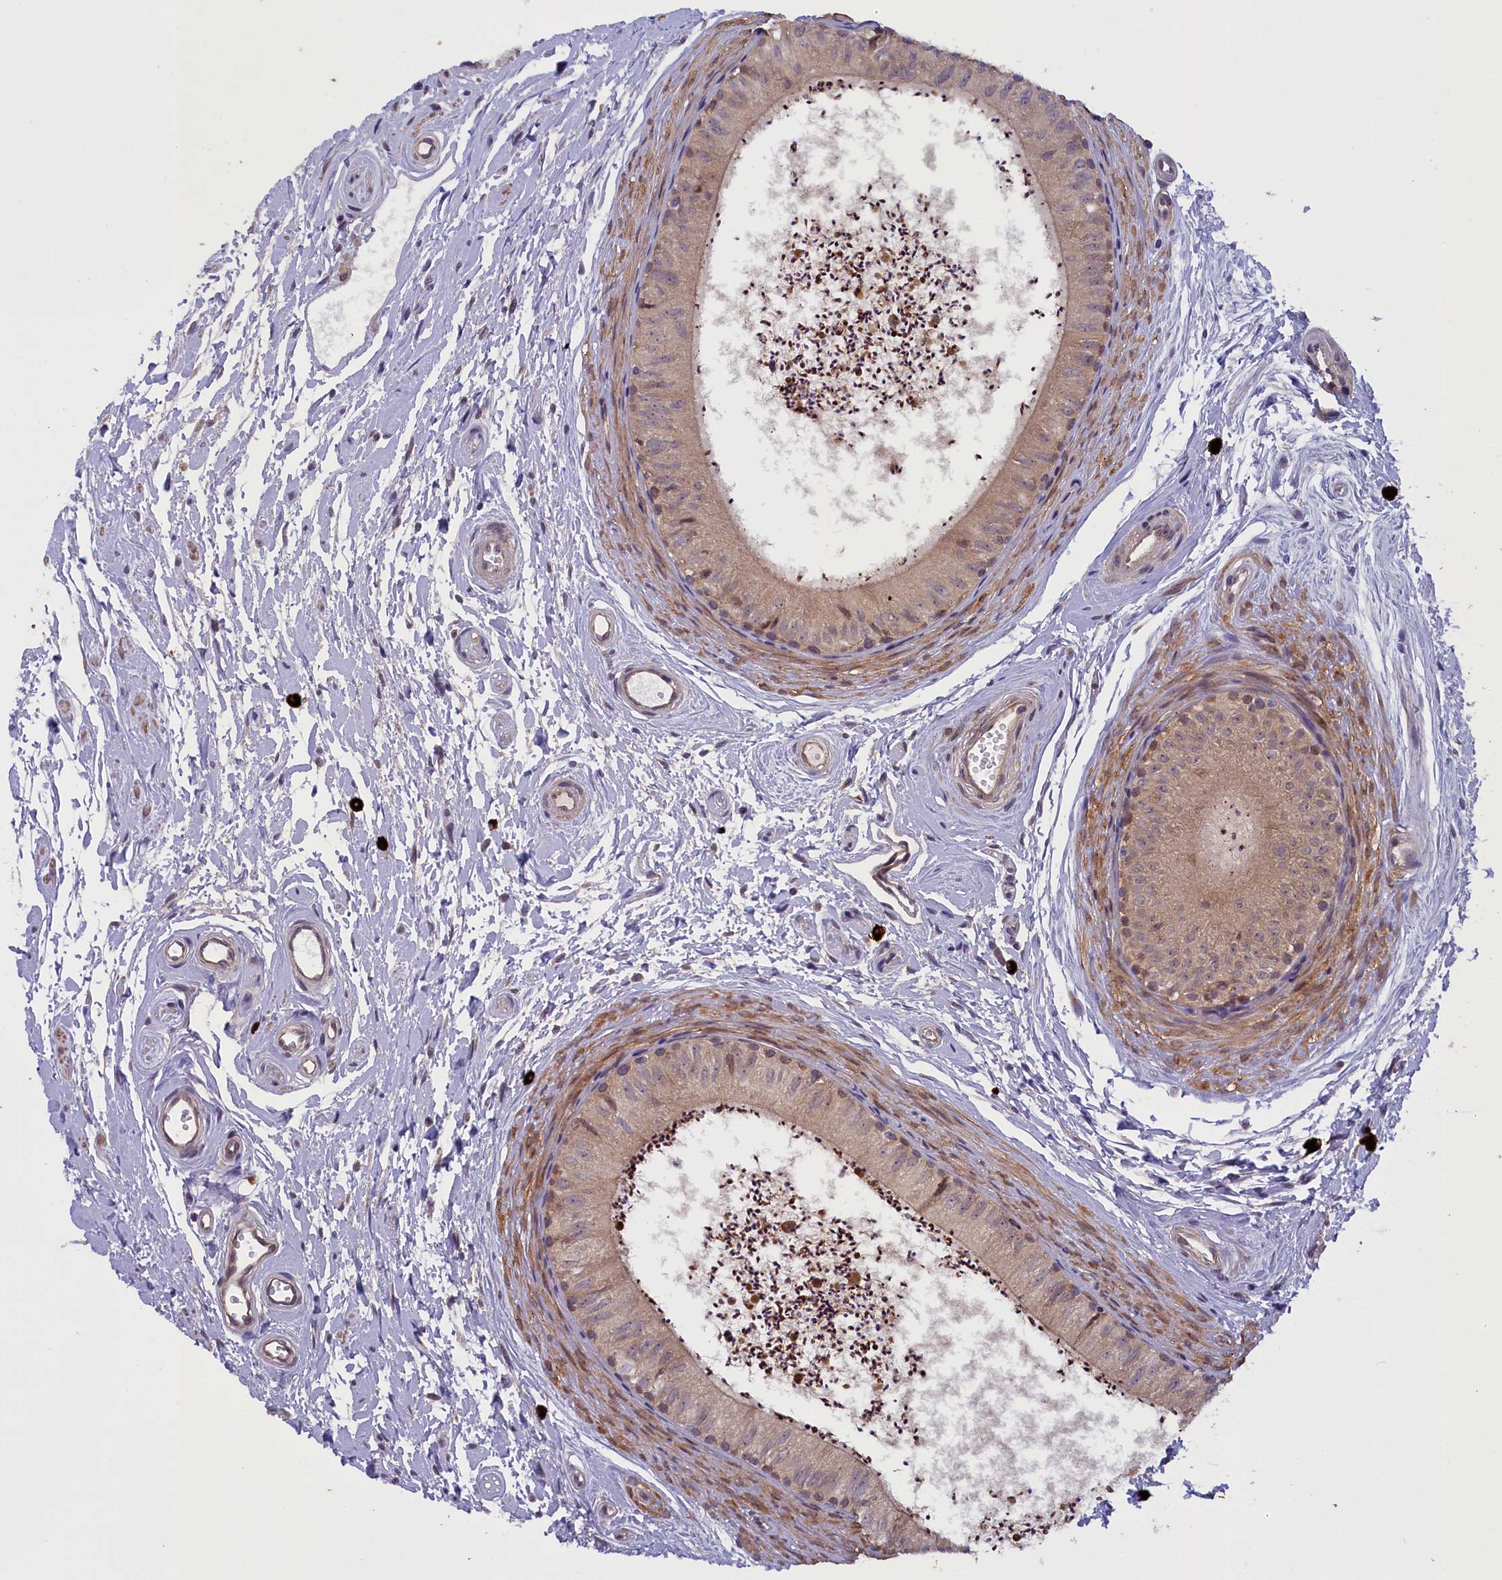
{"staining": {"intensity": "moderate", "quantity": ">75%", "location": "cytoplasmic/membranous"}, "tissue": "epididymis", "cell_type": "Glandular cells", "image_type": "normal", "snomed": [{"axis": "morphology", "description": "Normal tissue, NOS"}, {"axis": "topography", "description": "Epididymis"}], "caption": "Epididymis stained with a brown dye demonstrates moderate cytoplasmic/membranous positive staining in about >75% of glandular cells.", "gene": "CCDC9B", "patient": {"sex": "male", "age": 56}}